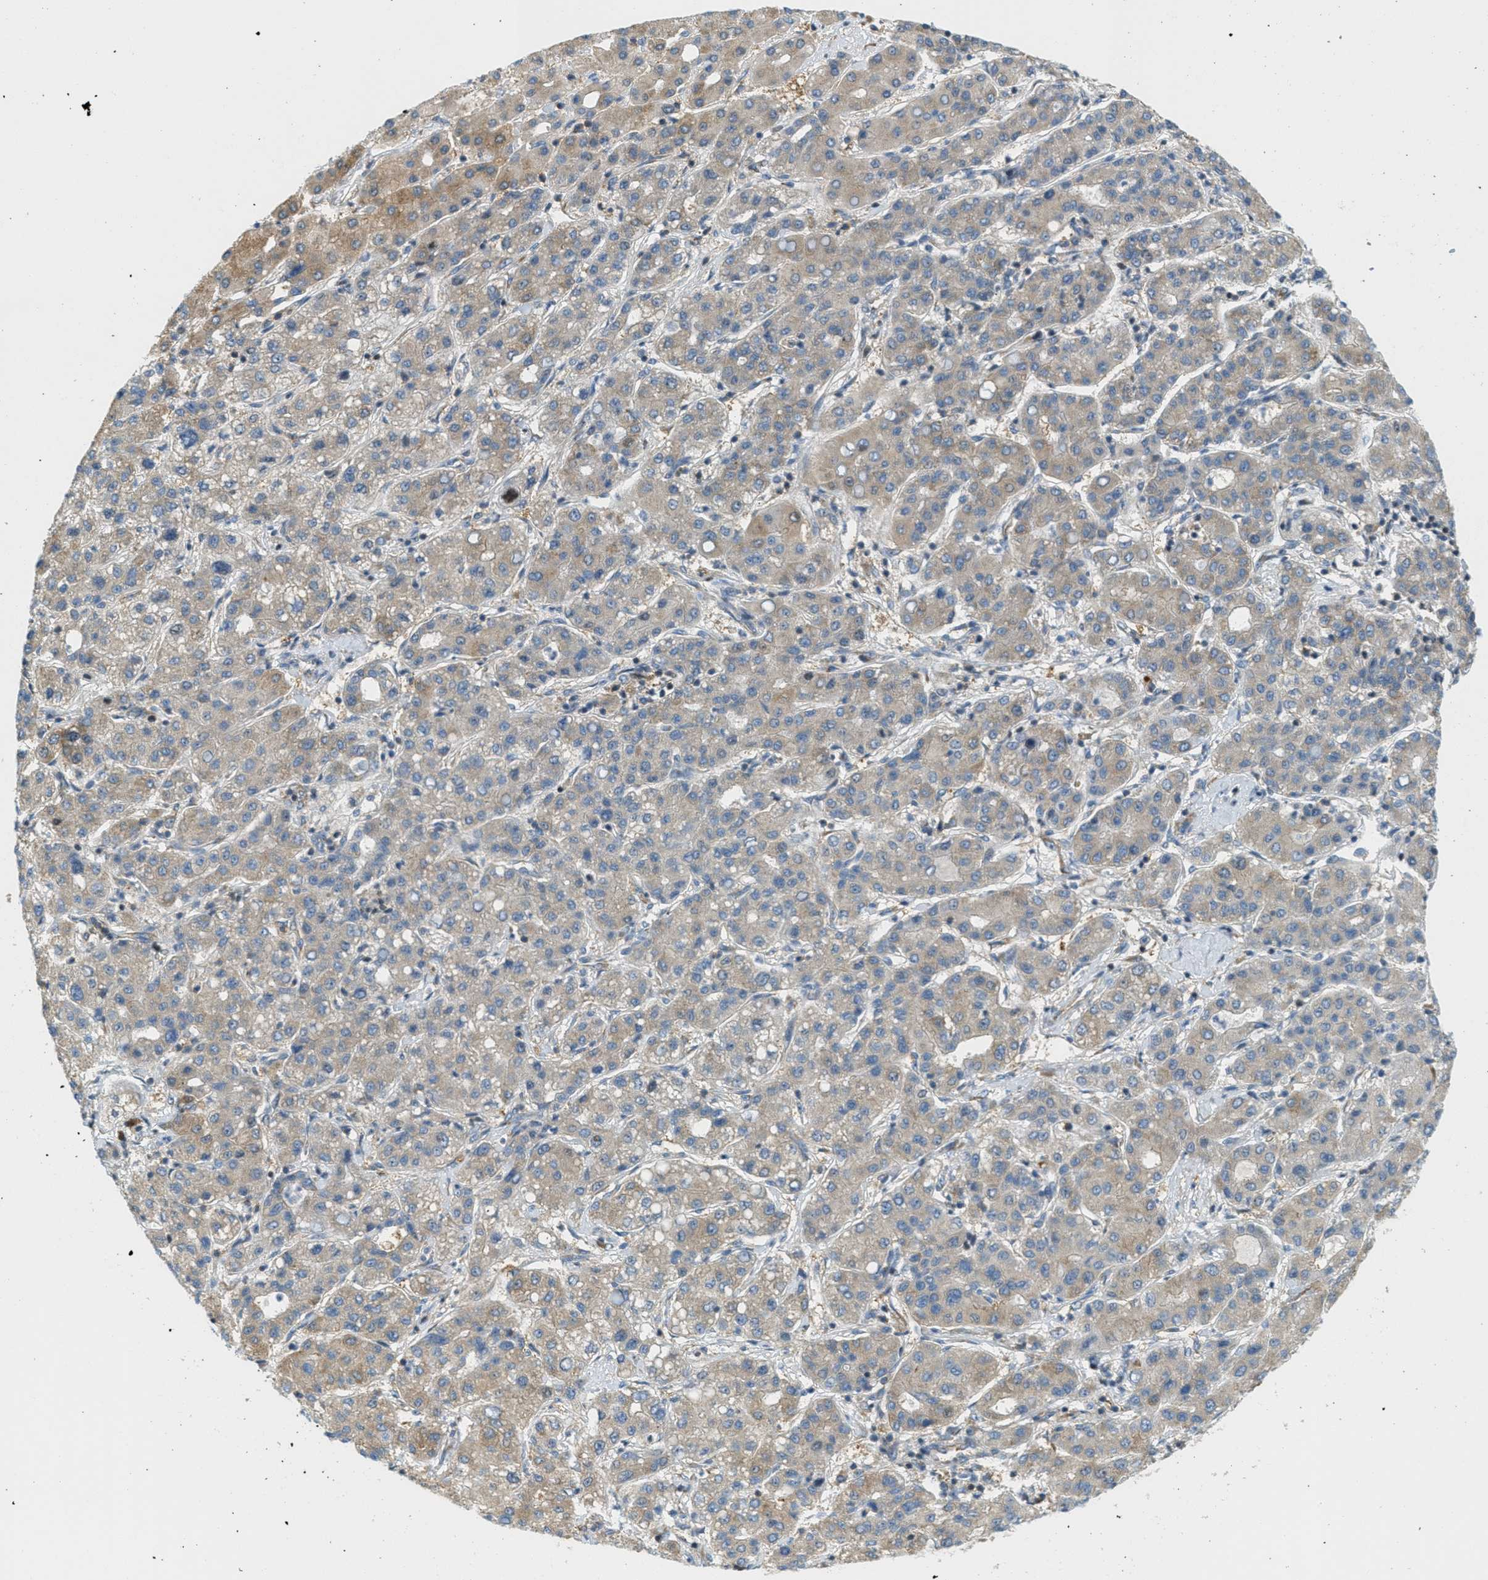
{"staining": {"intensity": "moderate", "quantity": "25%-75%", "location": "cytoplasmic/membranous"}, "tissue": "liver cancer", "cell_type": "Tumor cells", "image_type": "cancer", "snomed": [{"axis": "morphology", "description": "Carcinoma, Hepatocellular, NOS"}, {"axis": "topography", "description": "Liver"}], "caption": "Liver cancer stained with a protein marker exhibits moderate staining in tumor cells.", "gene": "ABCF1", "patient": {"sex": "male", "age": 65}}